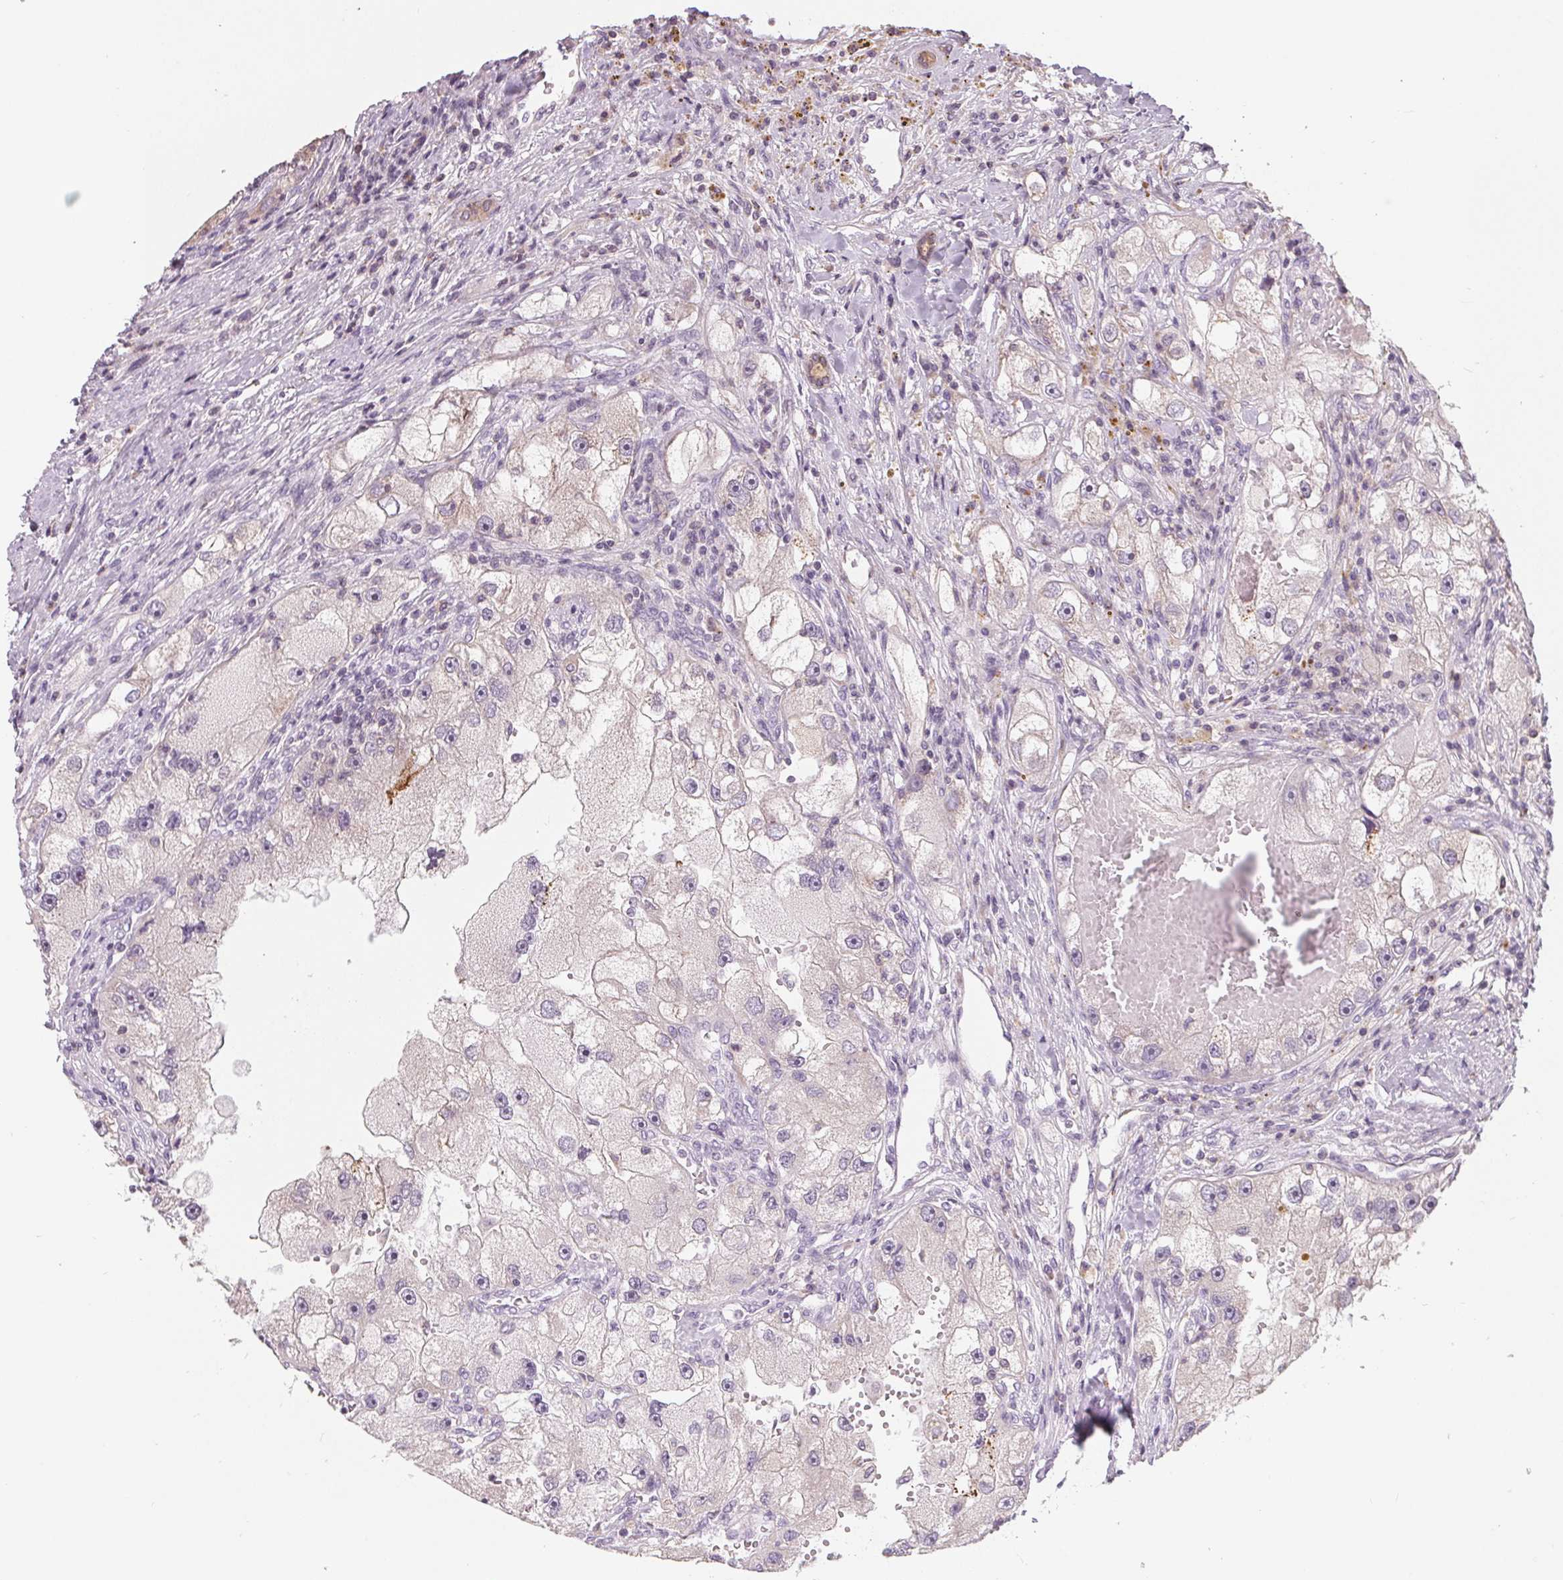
{"staining": {"intensity": "negative", "quantity": "none", "location": "none"}, "tissue": "renal cancer", "cell_type": "Tumor cells", "image_type": "cancer", "snomed": [{"axis": "morphology", "description": "Adenocarcinoma, NOS"}, {"axis": "topography", "description": "Kidney"}], "caption": "Tumor cells show no significant protein staining in renal cancer (adenocarcinoma). (DAB (3,3'-diaminobenzidine) IHC visualized using brightfield microscopy, high magnification).", "gene": "VTCN1", "patient": {"sex": "male", "age": 63}}